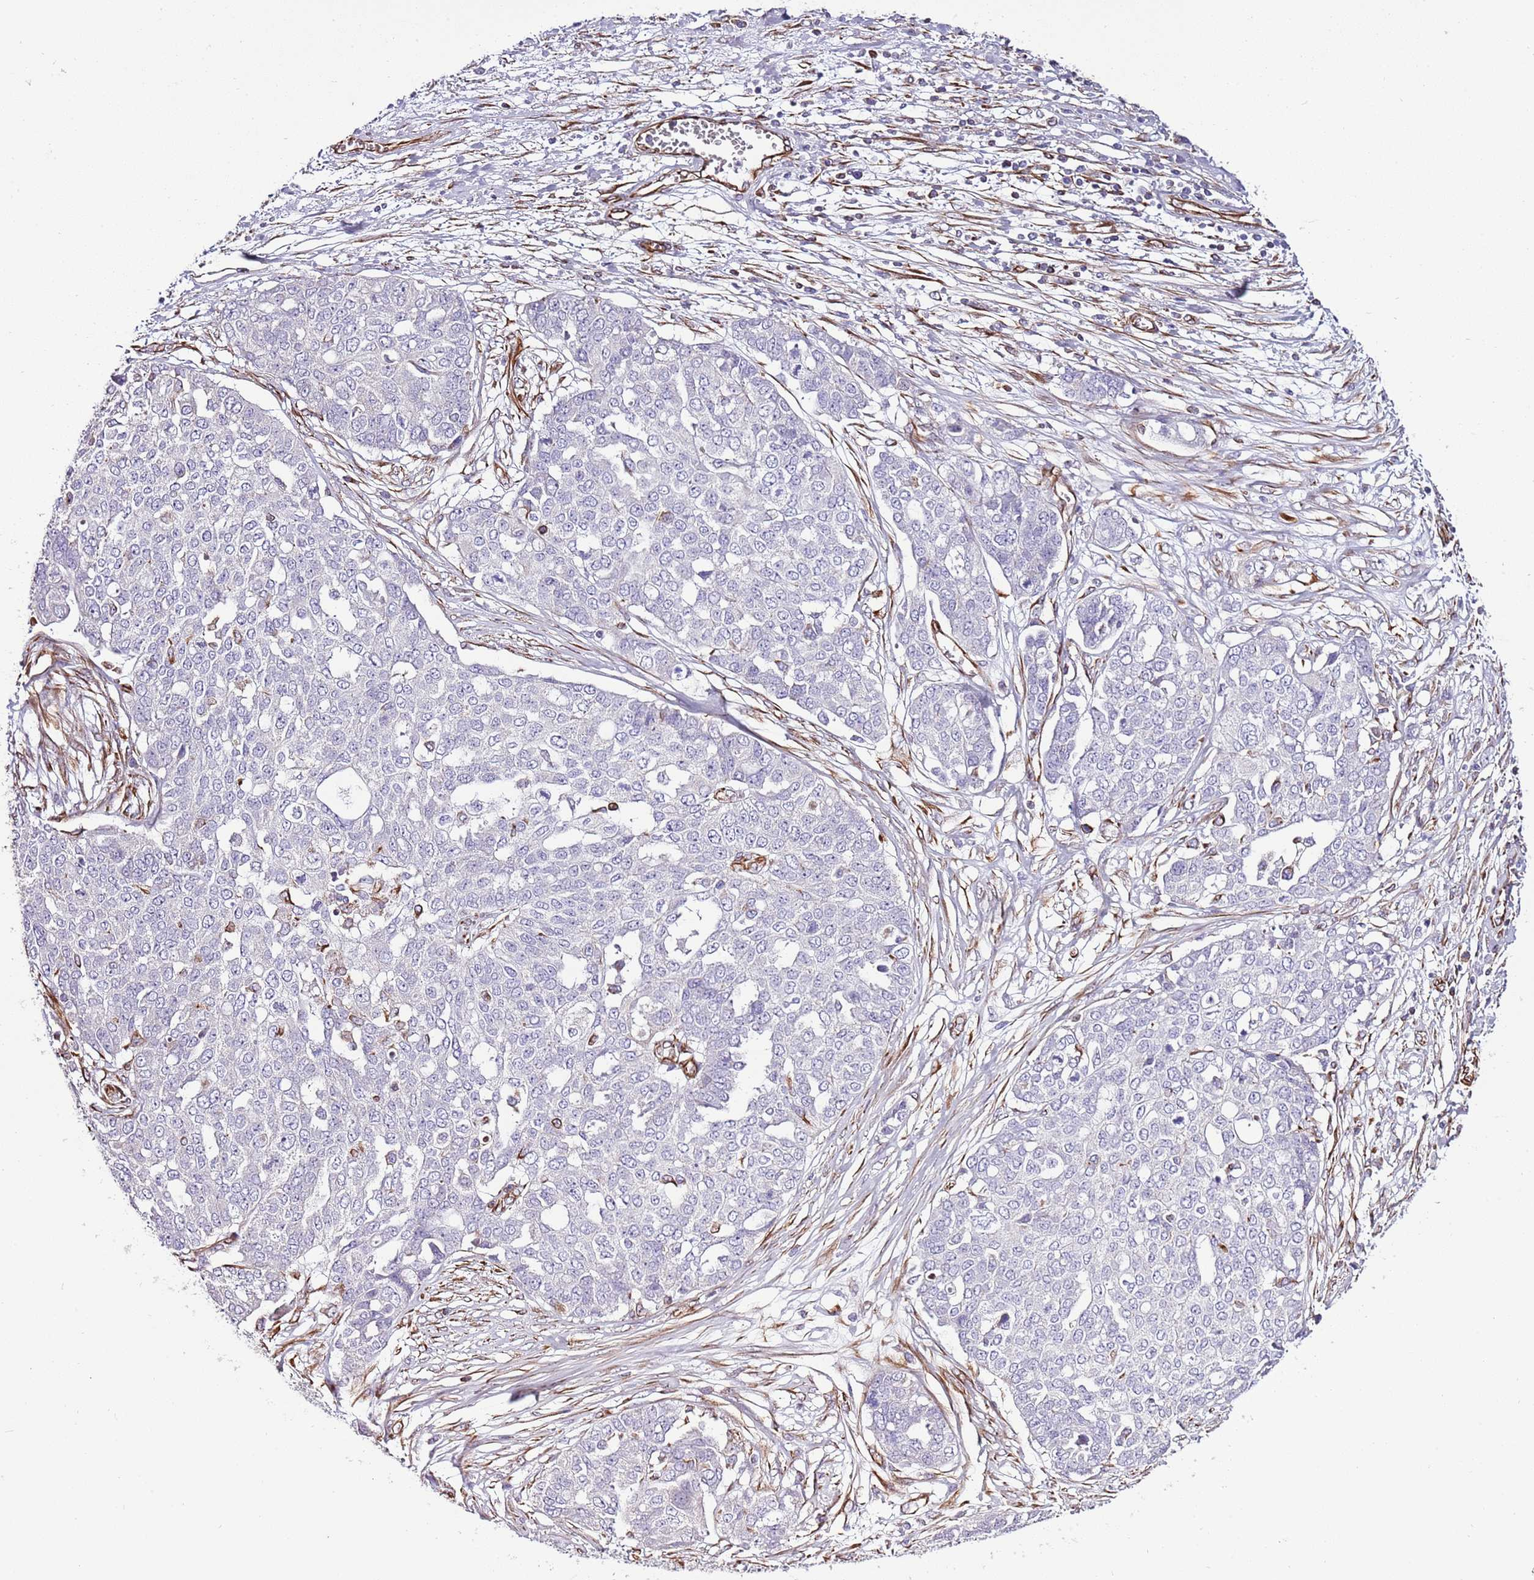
{"staining": {"intensity": "negative", "quantity": "none", "location": "none"}, "tissue": "ovarian cancer", "cell_type": "Tumor cells", "image_type": "cancer", "snomed": [{"axis": "morphology", "description": "Cystadenocarcinoma, serous, NOS"}, {"axis": "topography", "description": "Soft tissue"}, {"axis": "topography", "description": "Ovary"}], "caption": "Micrograph shows no protein positivity in tumor cells of ovarian cancer tissue.", "gene": "ZNF786", "patient": {"sex": "female", "age": 57}}